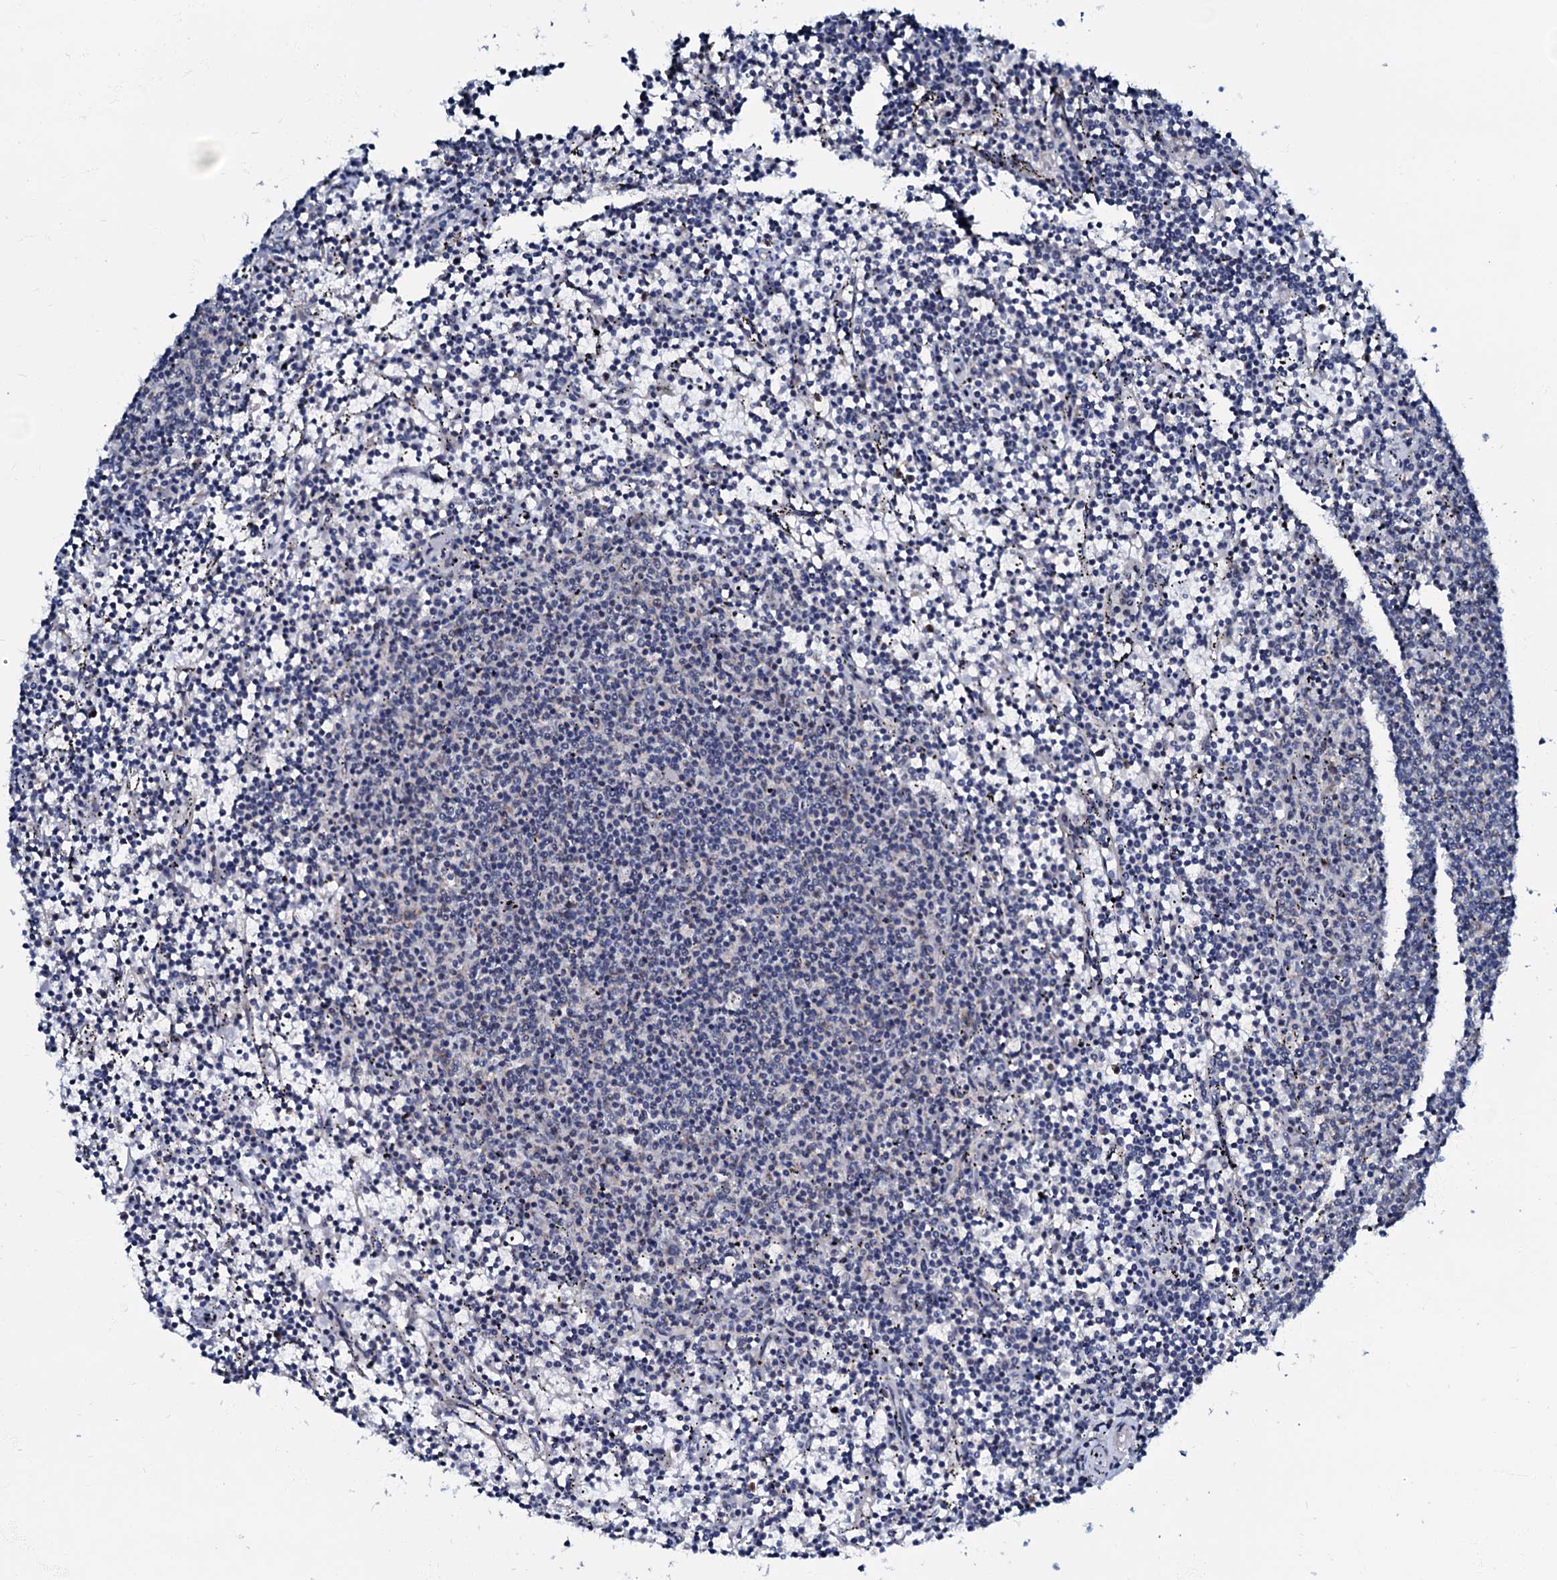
{"staining": {"intensity": "negative", "quantity": "none", "location": "none"}, "tissue": "lymphoma", "cell_type": "Tumor cells", "image_type": "cancer", "snomed": [{"axis": "morphology", "description": "Malignant lymphoma, non-Hodgkin's type, Low grade"}, {"axis": "topography", "description": "Spleen"}], "caption": "Immunohistochemistry (IHC) histopathology image of lymphoma stained for a protein (brown), which reveals no staining in tumor cells.", "gene": "MRPL51", "patient": {"sex": "female", "age": 50}}